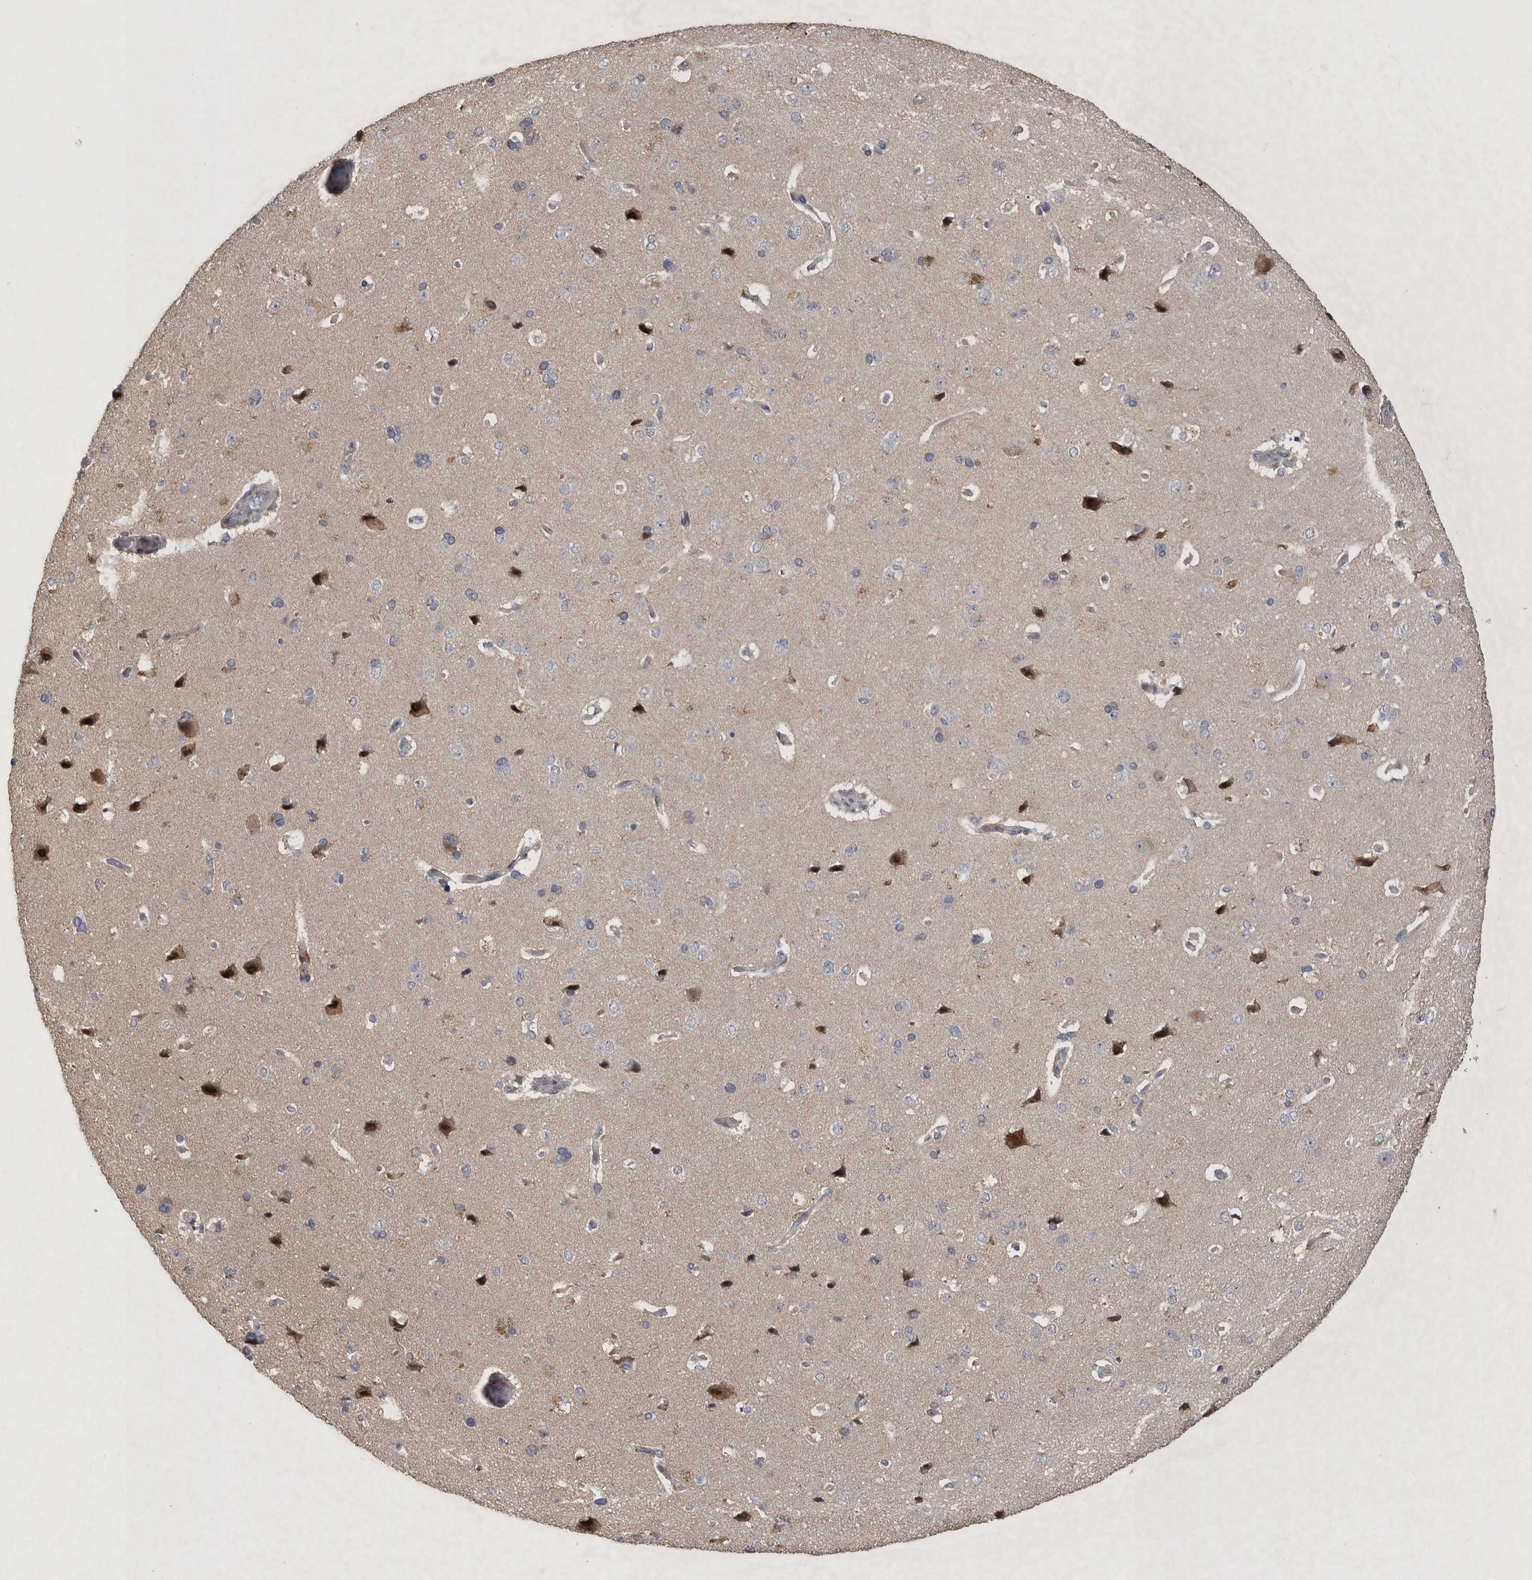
{"staining": {"intensity": "negative", "quantity": "none", "location": "none"}, "tissue": "cerebral cortex", "cell_type": "Endothelial cells", "image_type": "normal", "snomed": [{"axis": "morphology", "description": "Normal tissue, NOS"}, {"axis": "topography", "description": "Cerebral cortex"}], "caption": "This is a image of immunohistochemistry (IHC) staining of unremarkable cerebral cortex, which shows no expression in endothelial cells. Nuclei are stained in blue.", "gene": "IFI44", "patient": {"sex": "male", "age": 62}}